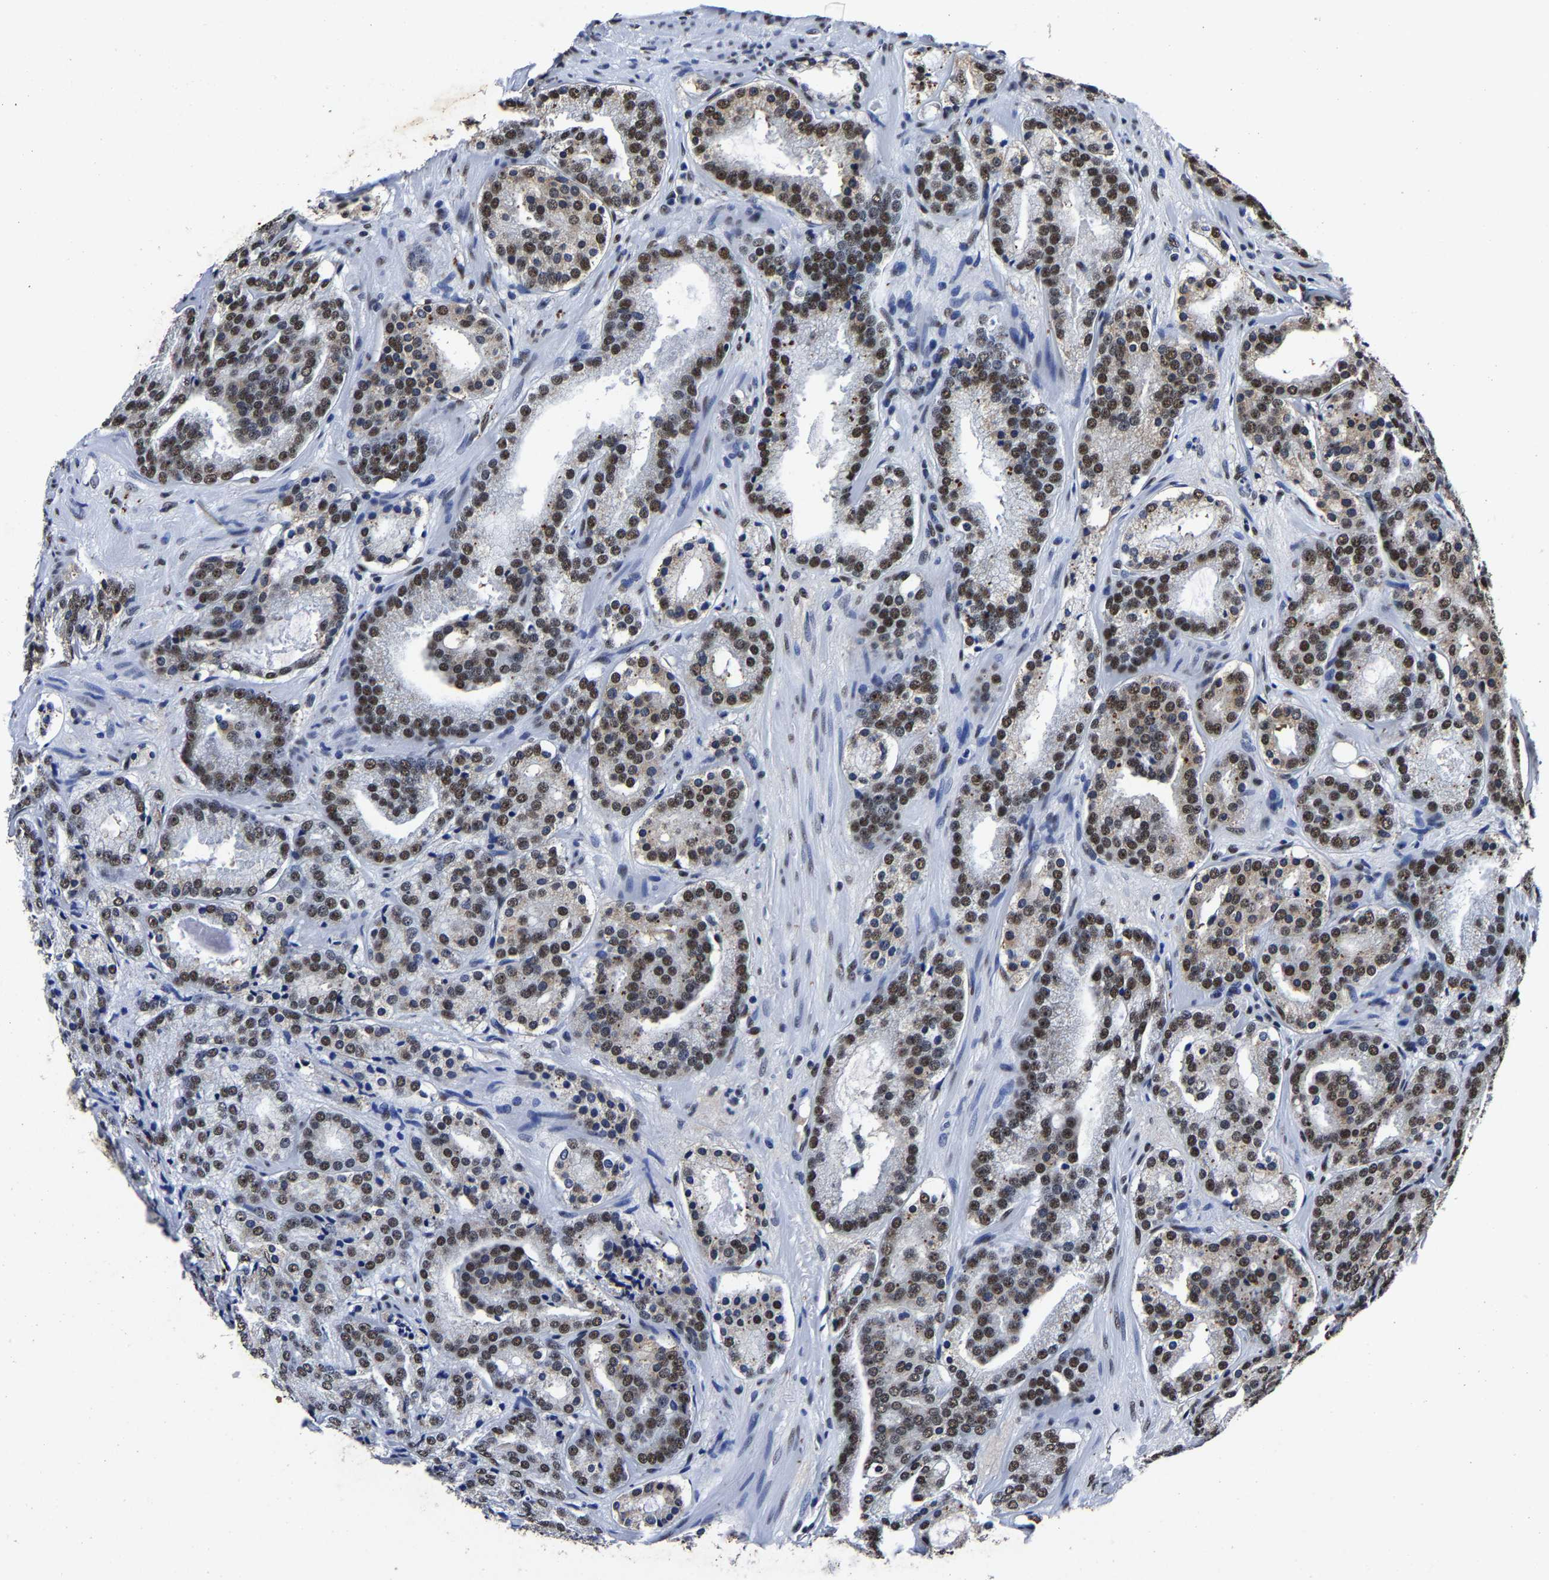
{"staining": {"intensity": "strong", "quantity": ">75%", "location": "nuclear"}, "tissue": "prostate cancer", "cell_type": "Tumor cells", "image_type": "cancer", "snomed": [{"axis": "morphology", "description": "Adenocarcinoma, Low grade"}, {"axis": "topography", "description": "Prostate"}], "caption": "There is high levels of strong nuclear expression in tumor cells of prostate cancer, as demonstrated by immunohistochemical staining (brown color).", "gene": "RBM45", "patient": {"sex": "male", "age": 69}}